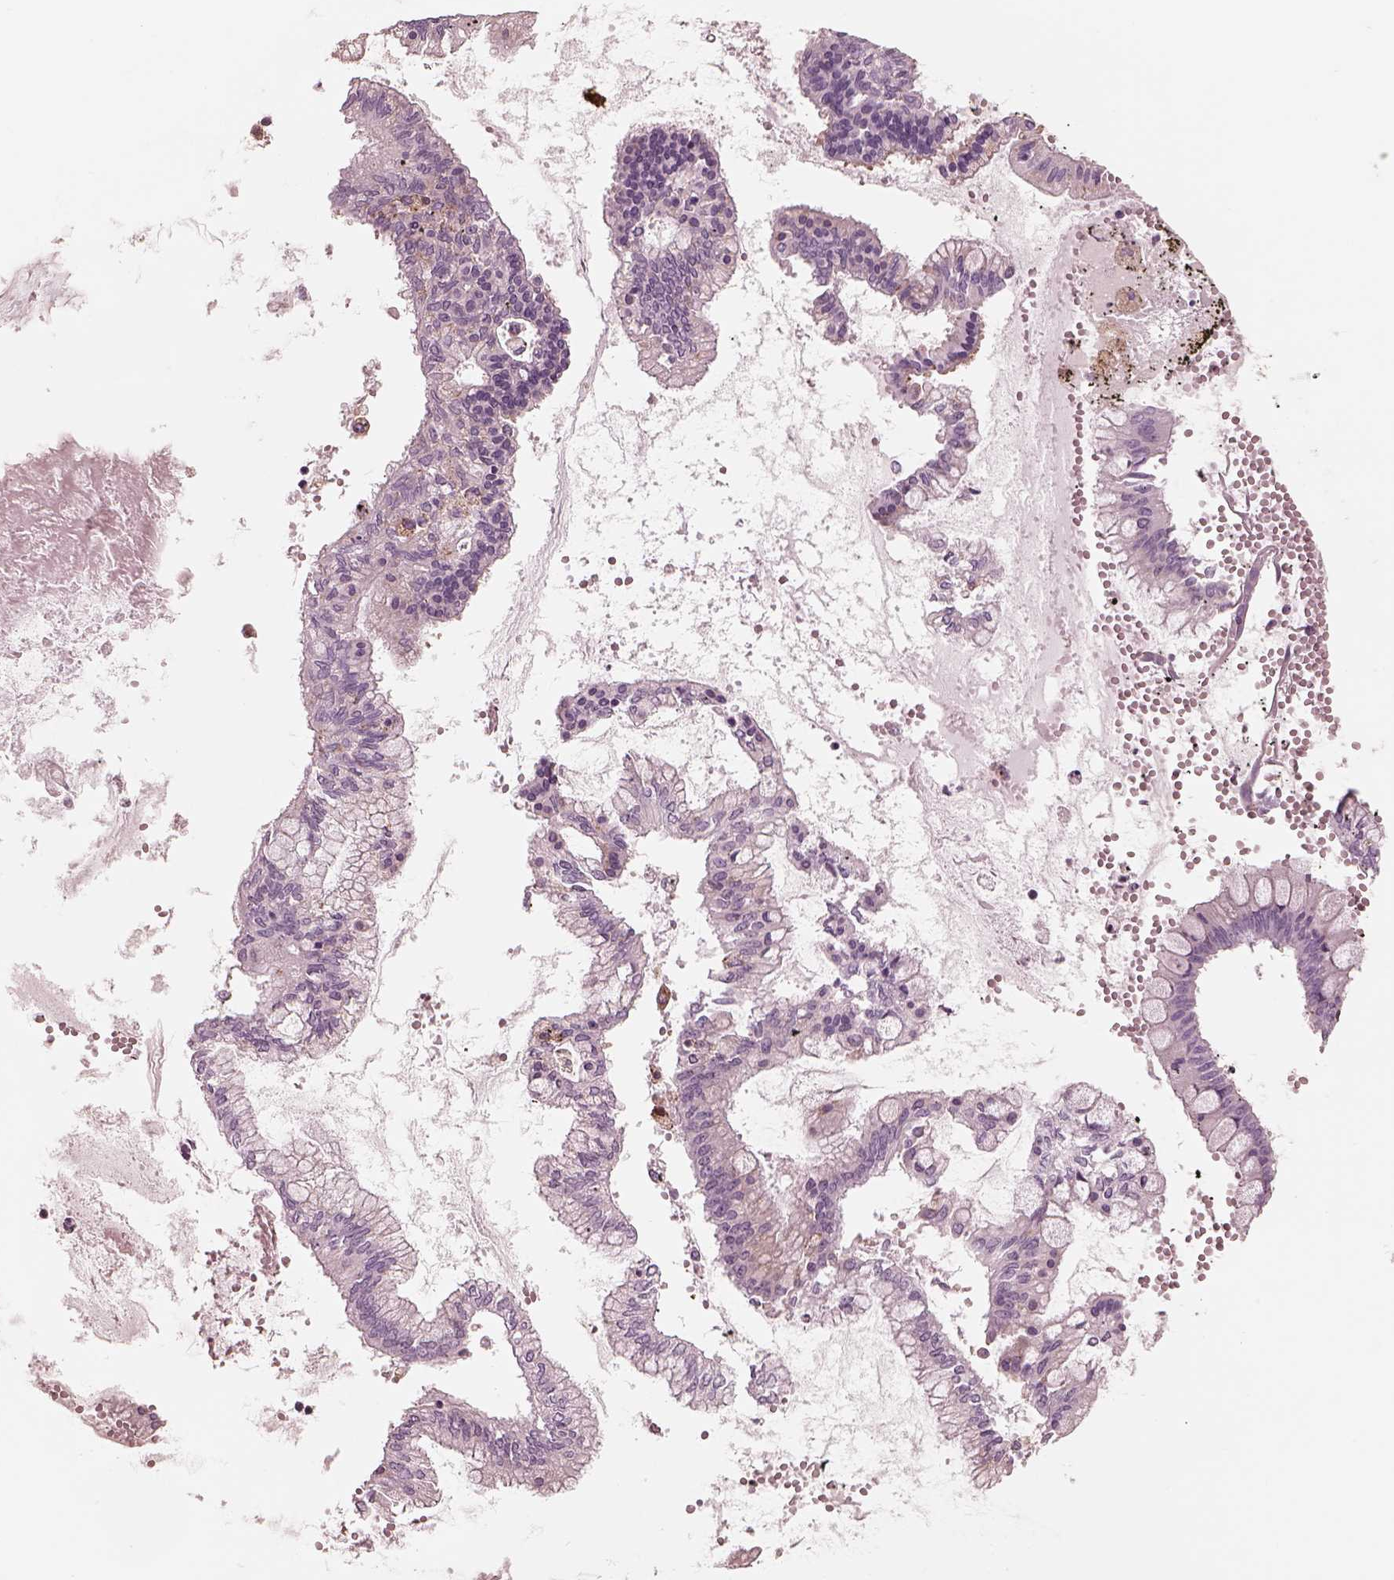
{"staining": {"intensity": "negative", "quantity": "none", "location": "none"}, "tissue": "ovarian cancer", "cell_type": "Tumor cells", "image_type": "cancer", "snomed": [{"axis": "morphology", "description": "Cystadenocarcinoma, mucinous, NOS"}, {"axis": "topography", "description": "Ovary"}], "caption": "Tumor cells are negative for brown protein staining in ovarian mucinous cystadenocarcinoma.", "gene": "CADM2", "patient": {"sex": "female", "age": 67}}